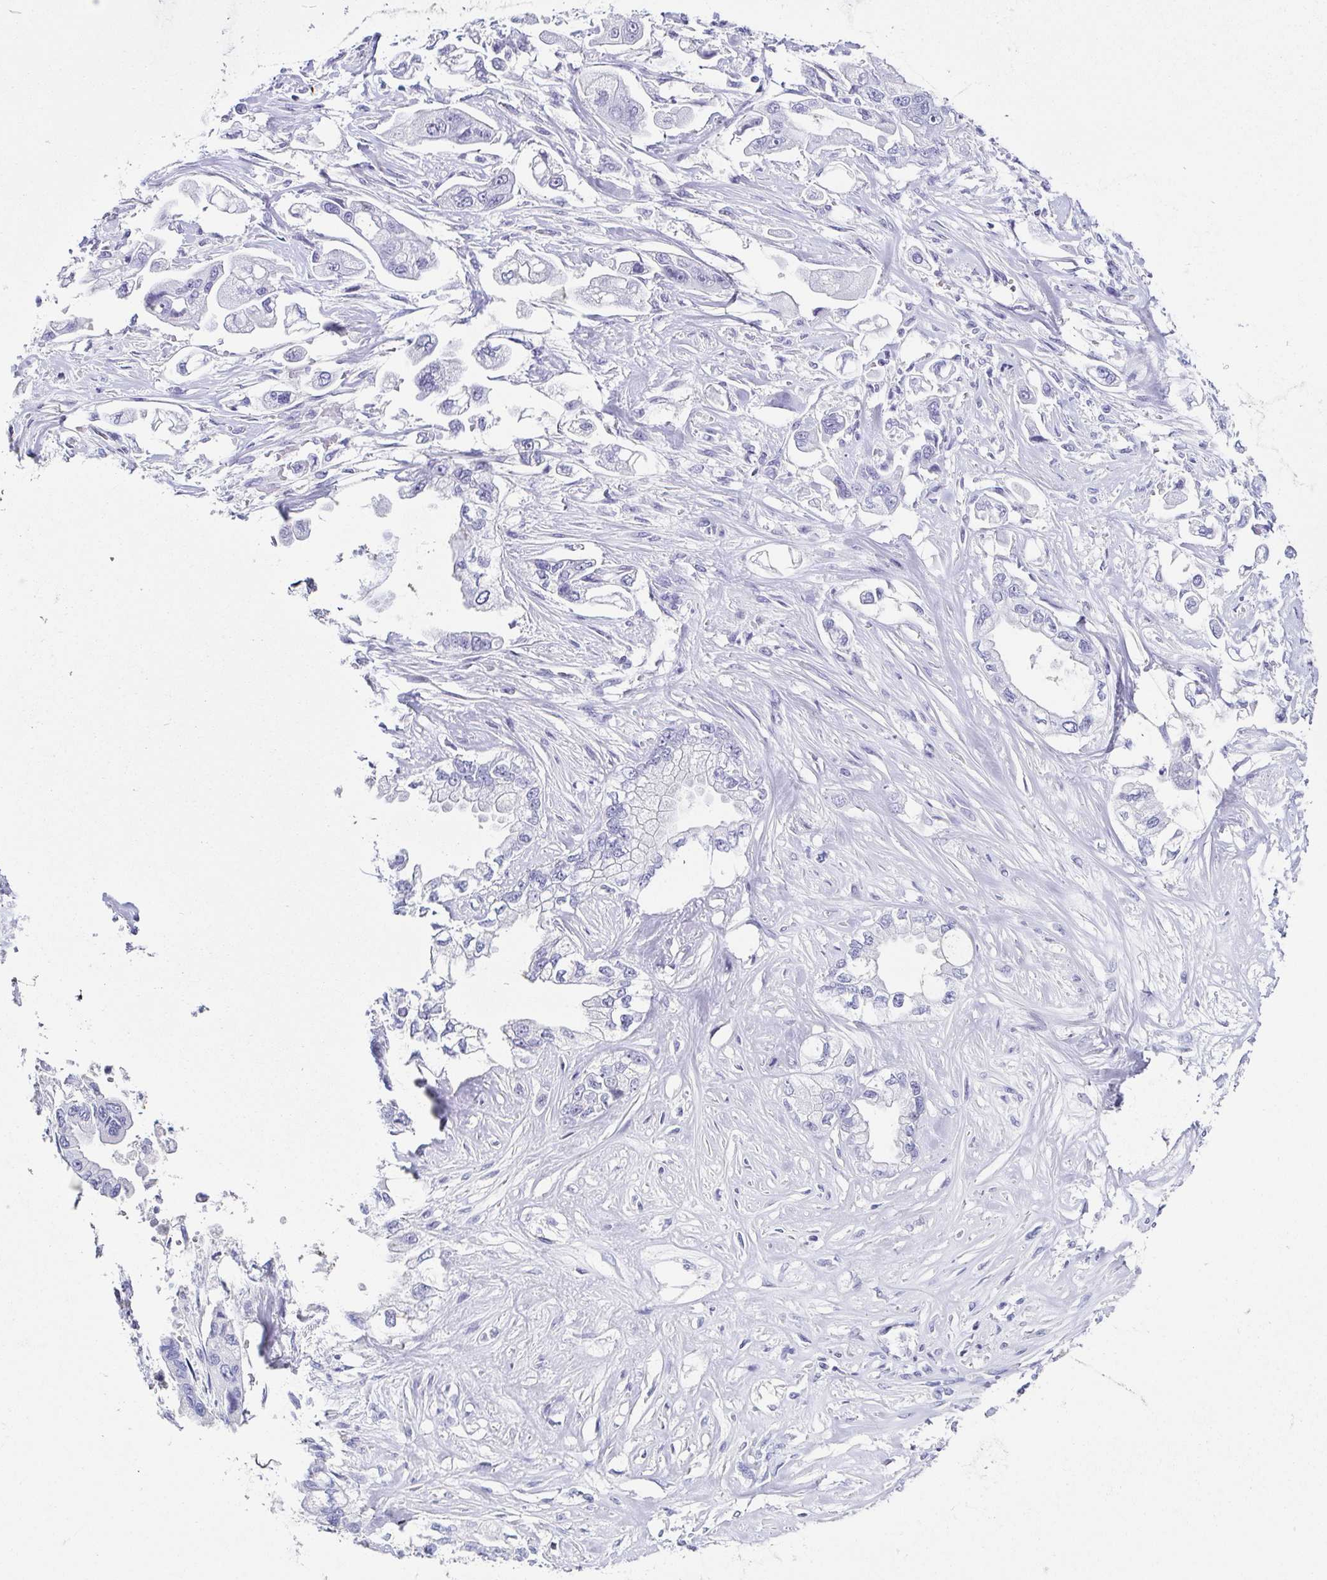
{"staining": {"intensity": "negative", "quantity": "none", "location": "none"}, "tissue": "stomach cancer", "cell_type": "Tumor cells", "image_type": "cancer", "snomed": [{"axis": "morphology", "description": "Adenocarcinoma, NOS"}, {"axis": "topography", "description": "Stomach"}], "caption": "Immunohistochemistry (IHC) image of neoplastic tissue: human stomach cancer (adenocarcinoma) stained with DAB (3,3'-diaminobenzidine) reveals no significant protein expression in tumor cells. (Stains: DAB (3,3'-diaminobenzidine) immunohistochemistry with hematoxylin counter stain, Microscopy: brightfield microscopy at high magnification).", "gene": "TNNT2", "patient": {"sex": "male", "age": 62}}